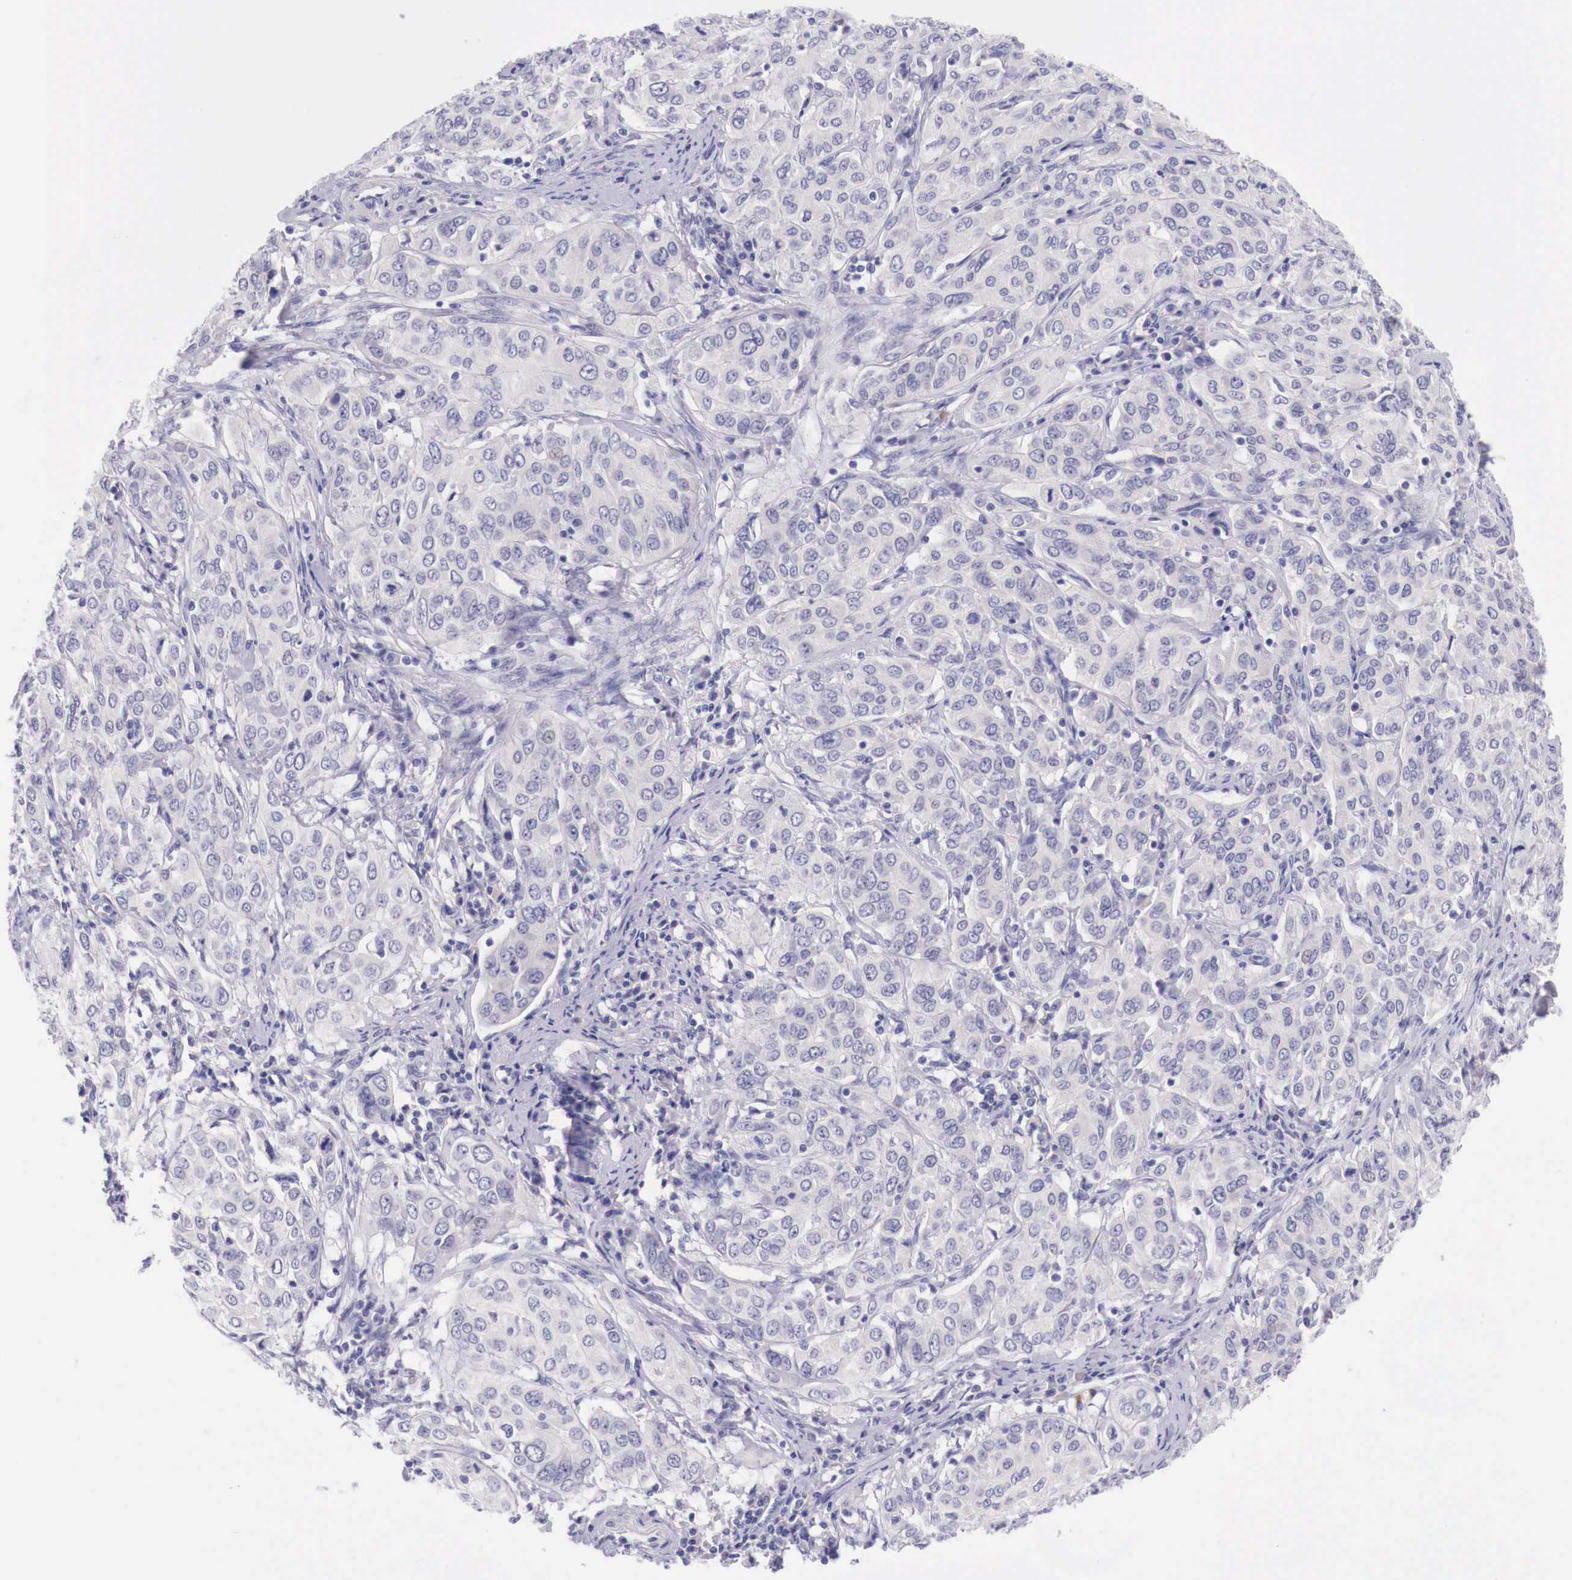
{"staining": {"intensity": "negative", "quantity": "none", "location": "none"}, "tissue": "cervical cancer", "cell_type": "Tumor cells", "image_type": "cancer", "snomed": [{"axis": "morphology", "description": "Squamous cell carcinoma, NOS"}, {"axis": "topography", "description": "Cervix"}], "caption": "IHC histopathology image of squamous cell carcinoma (cervical) stained for a protein (brown), which displays no staining in tumor cells.", "gene": "BCL6", "patient": {"sex": "female", "age": 38}}